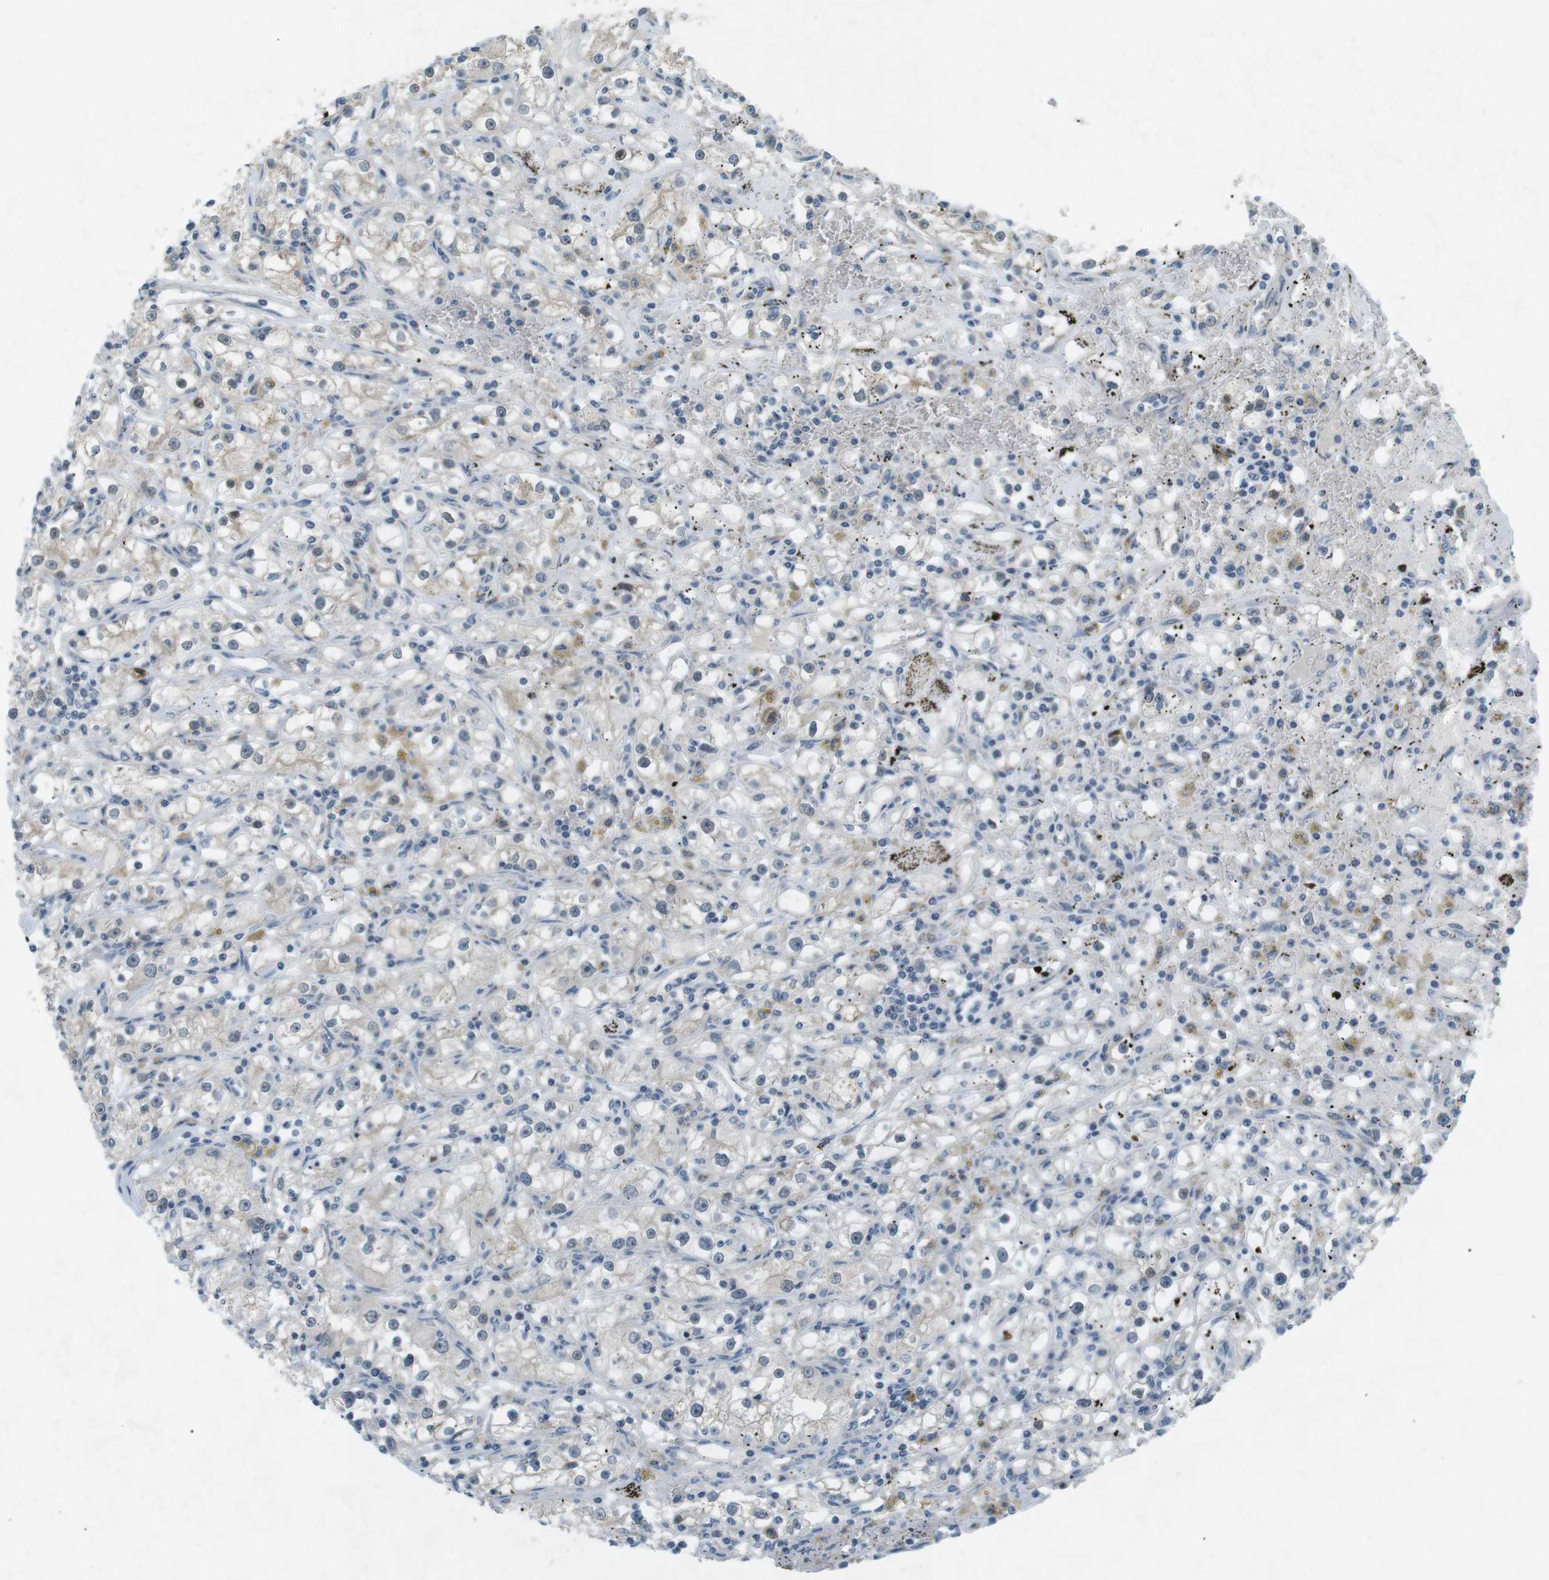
{"staining": {"intensity": "negative", "quantity": "none", "location": "none"}, "tissue": "renal cancer", "cell_type": "Tumor cells", "image_type": "cancer", "snomed": [{"axis": "morphology", "description": "Adenocarcinoma, NOS"}, {"axis": "topography", "description": "Kidney"}], "caption": "Immunohistochemistry histopathology image of human adenocarcinoma (renal) stained for a protein (brown), which reveals no positivity in tumor cells. The staining was performed using DAB to visualize the protein expression in brown, while the nuclei were stained in blue with hematoxylin (Magnification: 20x).", "gene": "RTN3", "patient": {"sex": "male", "age": 56}}